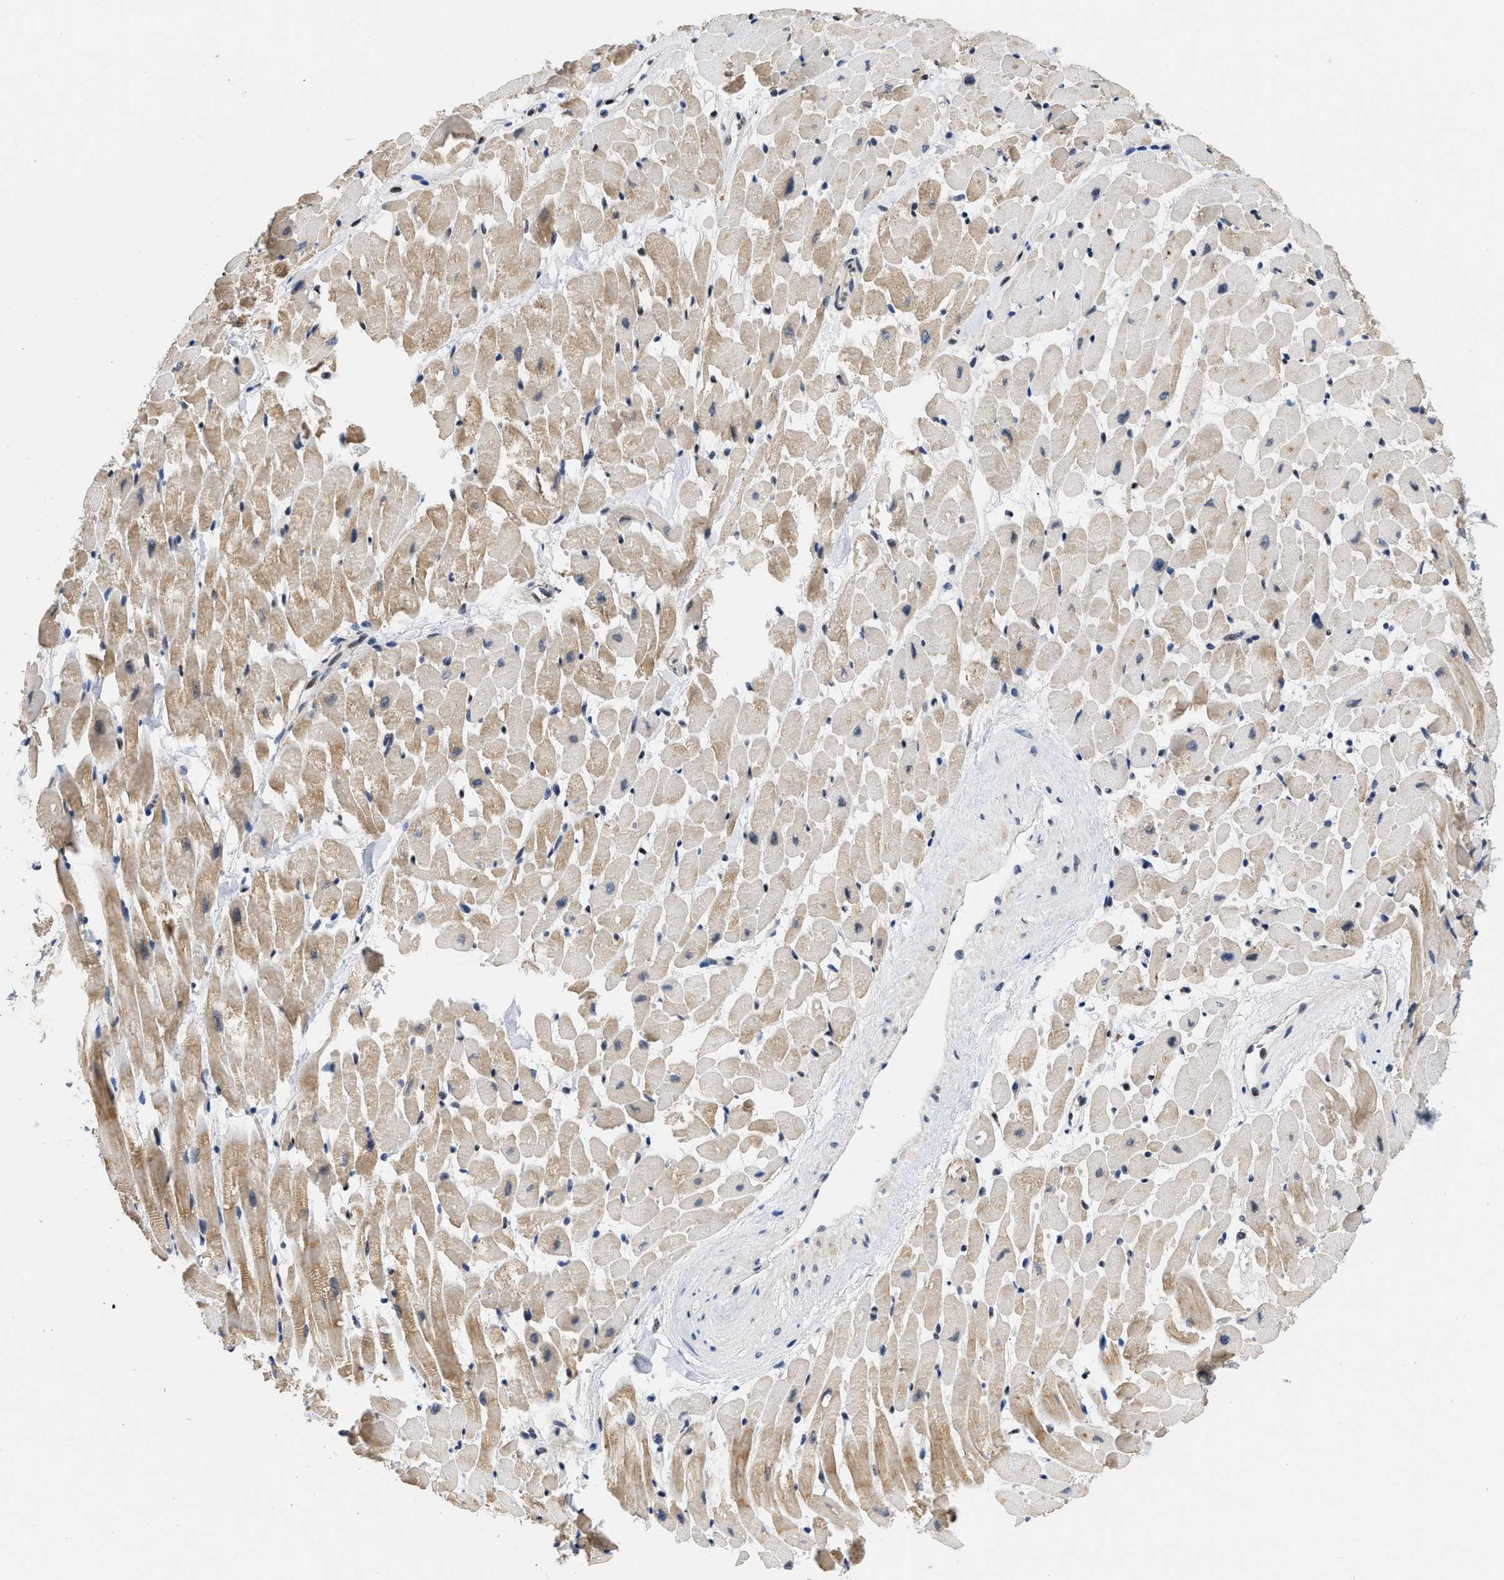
{"staining": {"intensity": "moderate", "quantity": "25%-75%", "location": "cytoplasmic/membranous"}, "tissue": "heart muscle", "cell_type": "Cardiomyocytes", "image_type": "normal", "snomed": [{"axis": "morphology", "description": "Normal tissue, NOS"}, {"axis": "topography", "description": "Heart"}], "caption": "IHC image of benign human heart muscle stained for a protein (brown), which demonstrates medium levels of moderate cytoplasmic/membranous positivity in approximately 25%-75% of cardiomyocytes.", "gene": "VIP", "patient": {"sex": "male", "age": 45}}